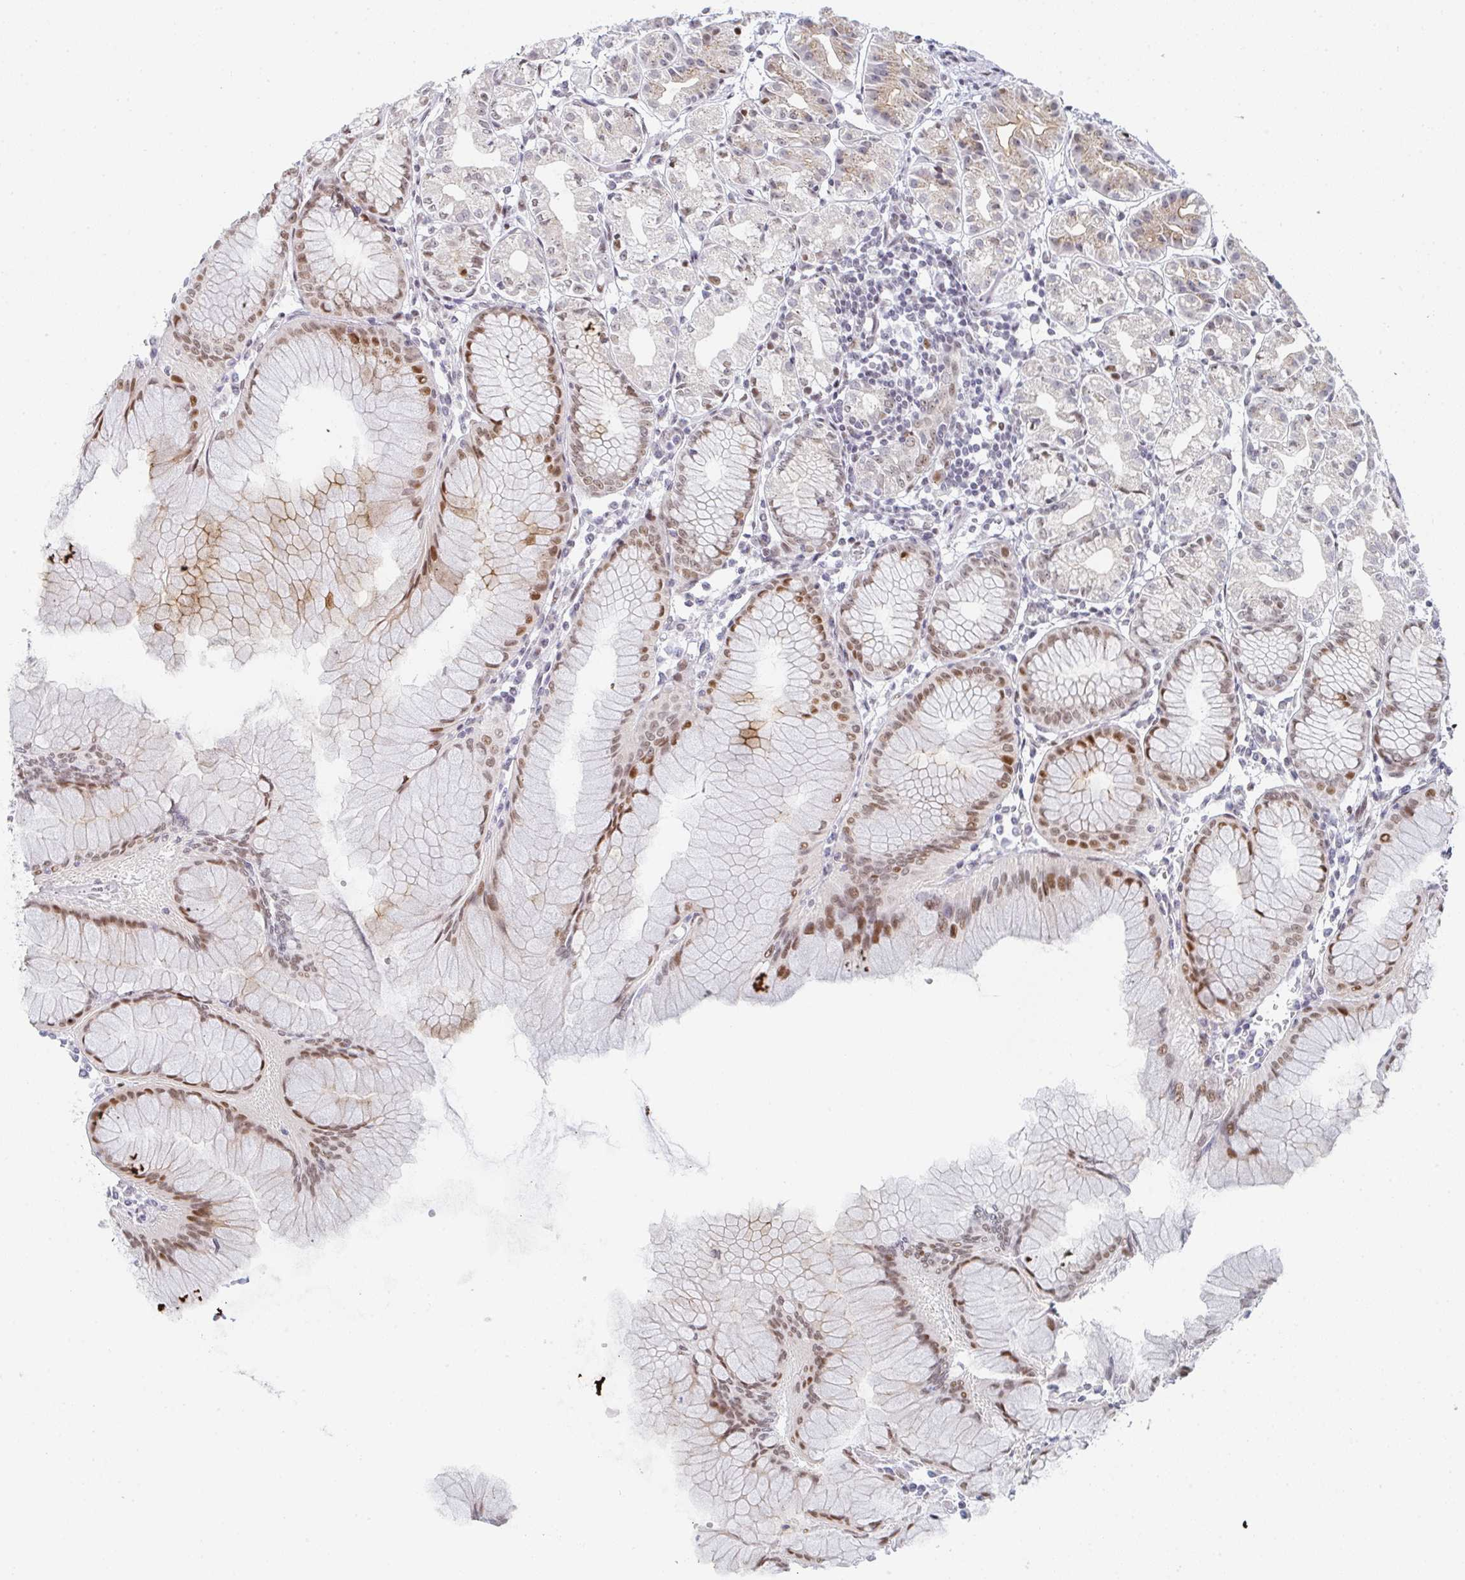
{"staining": {"intensity": "moderate", "quantity": "<25%", "location": "nuclear"}, "tissue": "stomach", "cell_type": "Glandular cells", "image_type": "normal", "snomed": [{"axis": "morphology", "description": "Normal tissue, NOS"}, {"axis": "topography", "description": "Stomach"}], "caption": "Moderate nuclear protein expression is identified in approximately <25% of glandular cells in stomach.", "gene": "POU2AF2", "patient": {"sex": "female", "age": 57}}